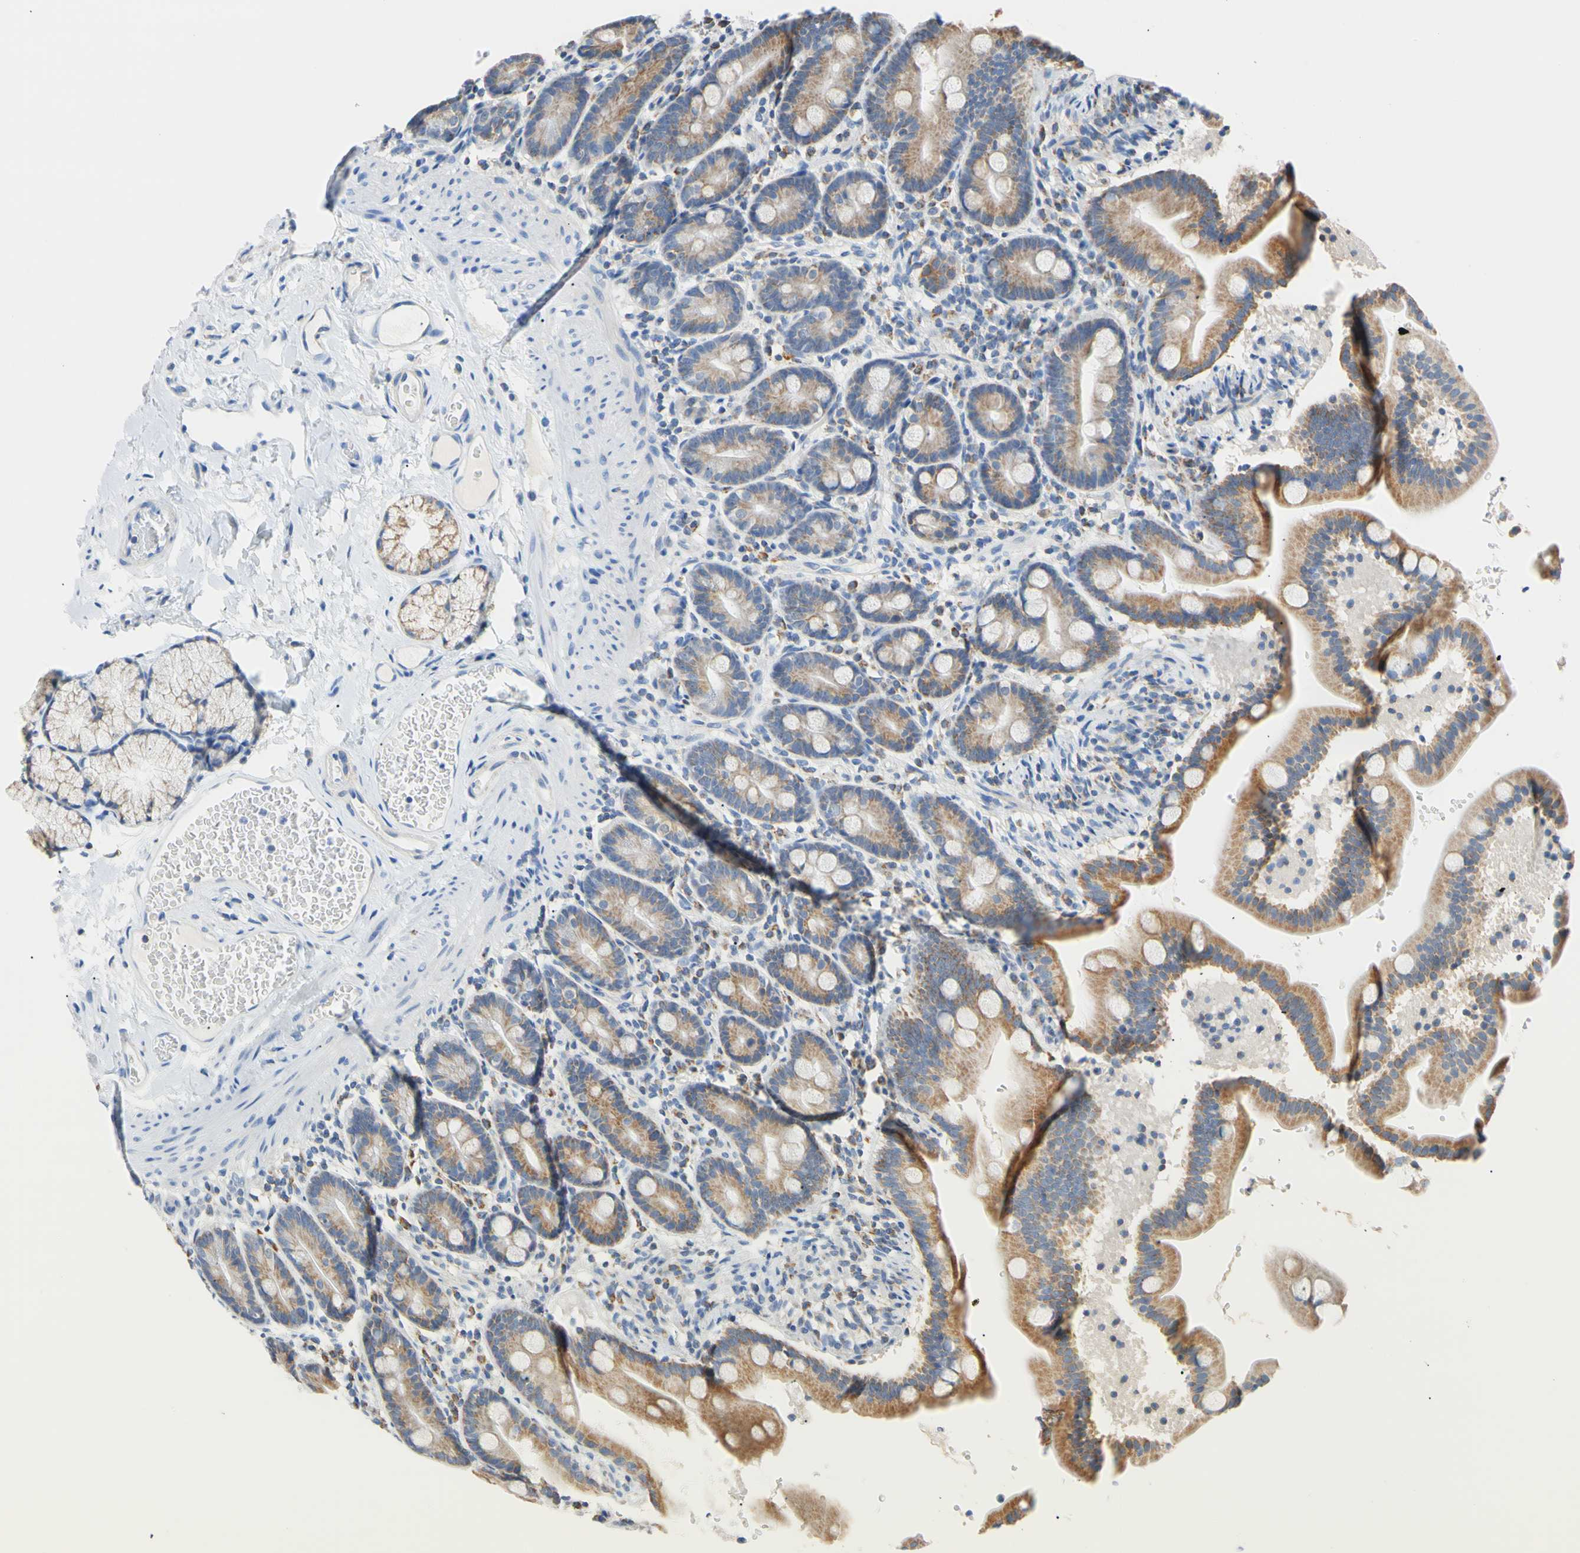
{"staining": {"intensity": "moderate", "quantity": ">75%", "location": "cytoplasmic/membranous"}, "tissue": "duodenum", "cell_type": "Glandular cells", "image_type": "normal", "snomed": [{"axis": "morphology", "description": "Normal tissue, NOS"}, {"axis": "topography", "description": "Duodenum"}], "caption": "Immunohistochemistry of normal human duodenum reveals medium levels of moderate cytoplasmic/membranous positivity in approximately >75% of glandular cells. (DAB IHC, brown staining for protein, blue staining for nuclei).", "gene": "CLPP", "patient": {"sex": "male", "age": 54}}